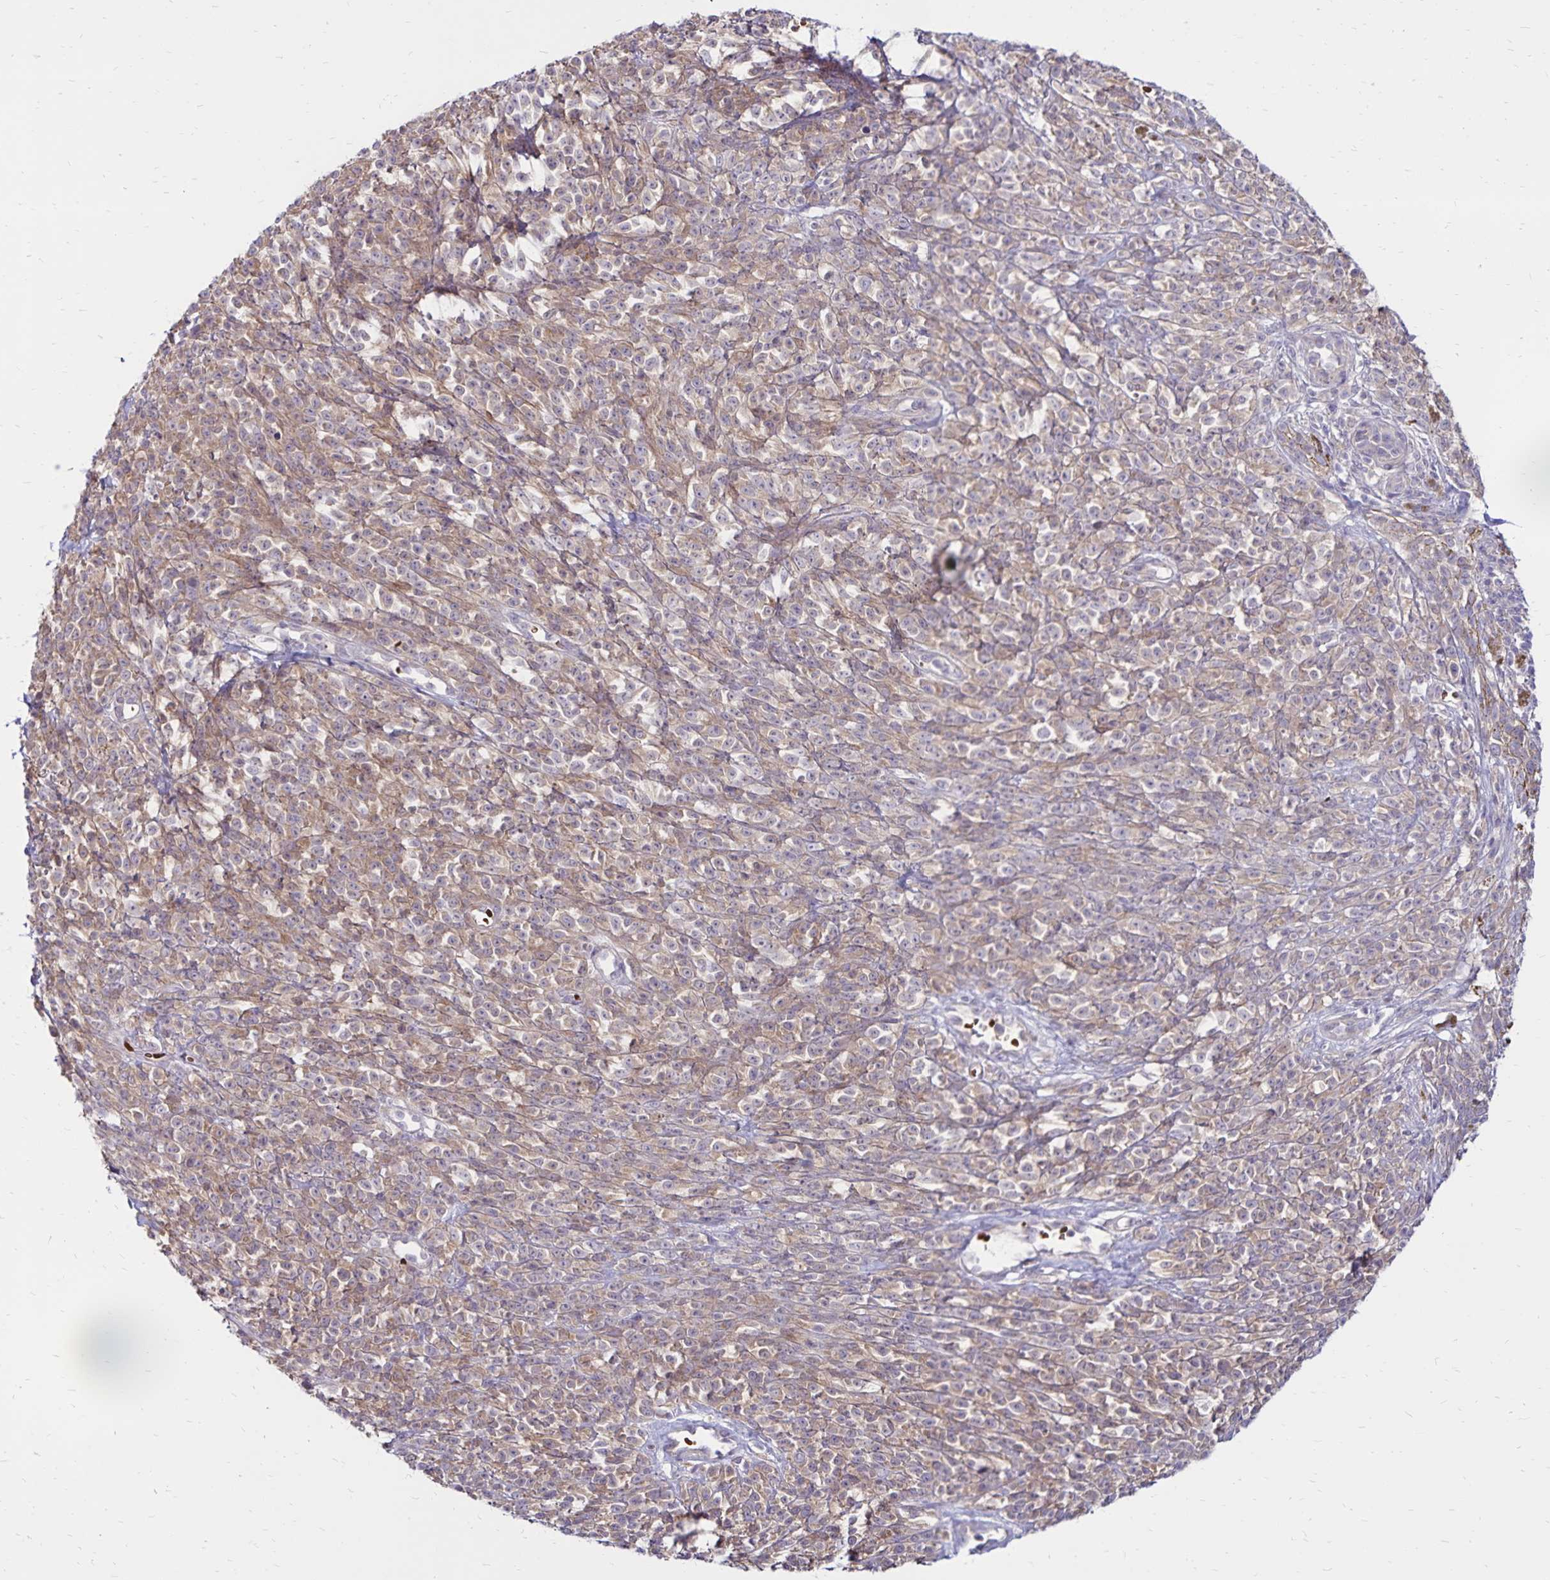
{"staining": {"intensity": "weak", "quantity": ">75%", "location": "cytoplasmic/membranous"}, "tissue": "melanoma", "cell_type": "Tumor cells", "image_type": "cancer", "snomed": [{"axis": "morphology", "description": "Malignant melanoma, NOS"}, {"axis": "topography", "description": "Skin"}, {"axis": "topography", "description": "Skin of trunk"}], "caption": "Immunohistochemical staining of human malignant melanoma shows weak cytoplasmic/membranous protein positivity in approximately >75% of tumor cells. (DAB (3,3'-diaminobenzidine) = brown stain, brightfield microscopy at high magnification).", "gene": "FSD1", "patient": {"sex": "male", "age": 74}}